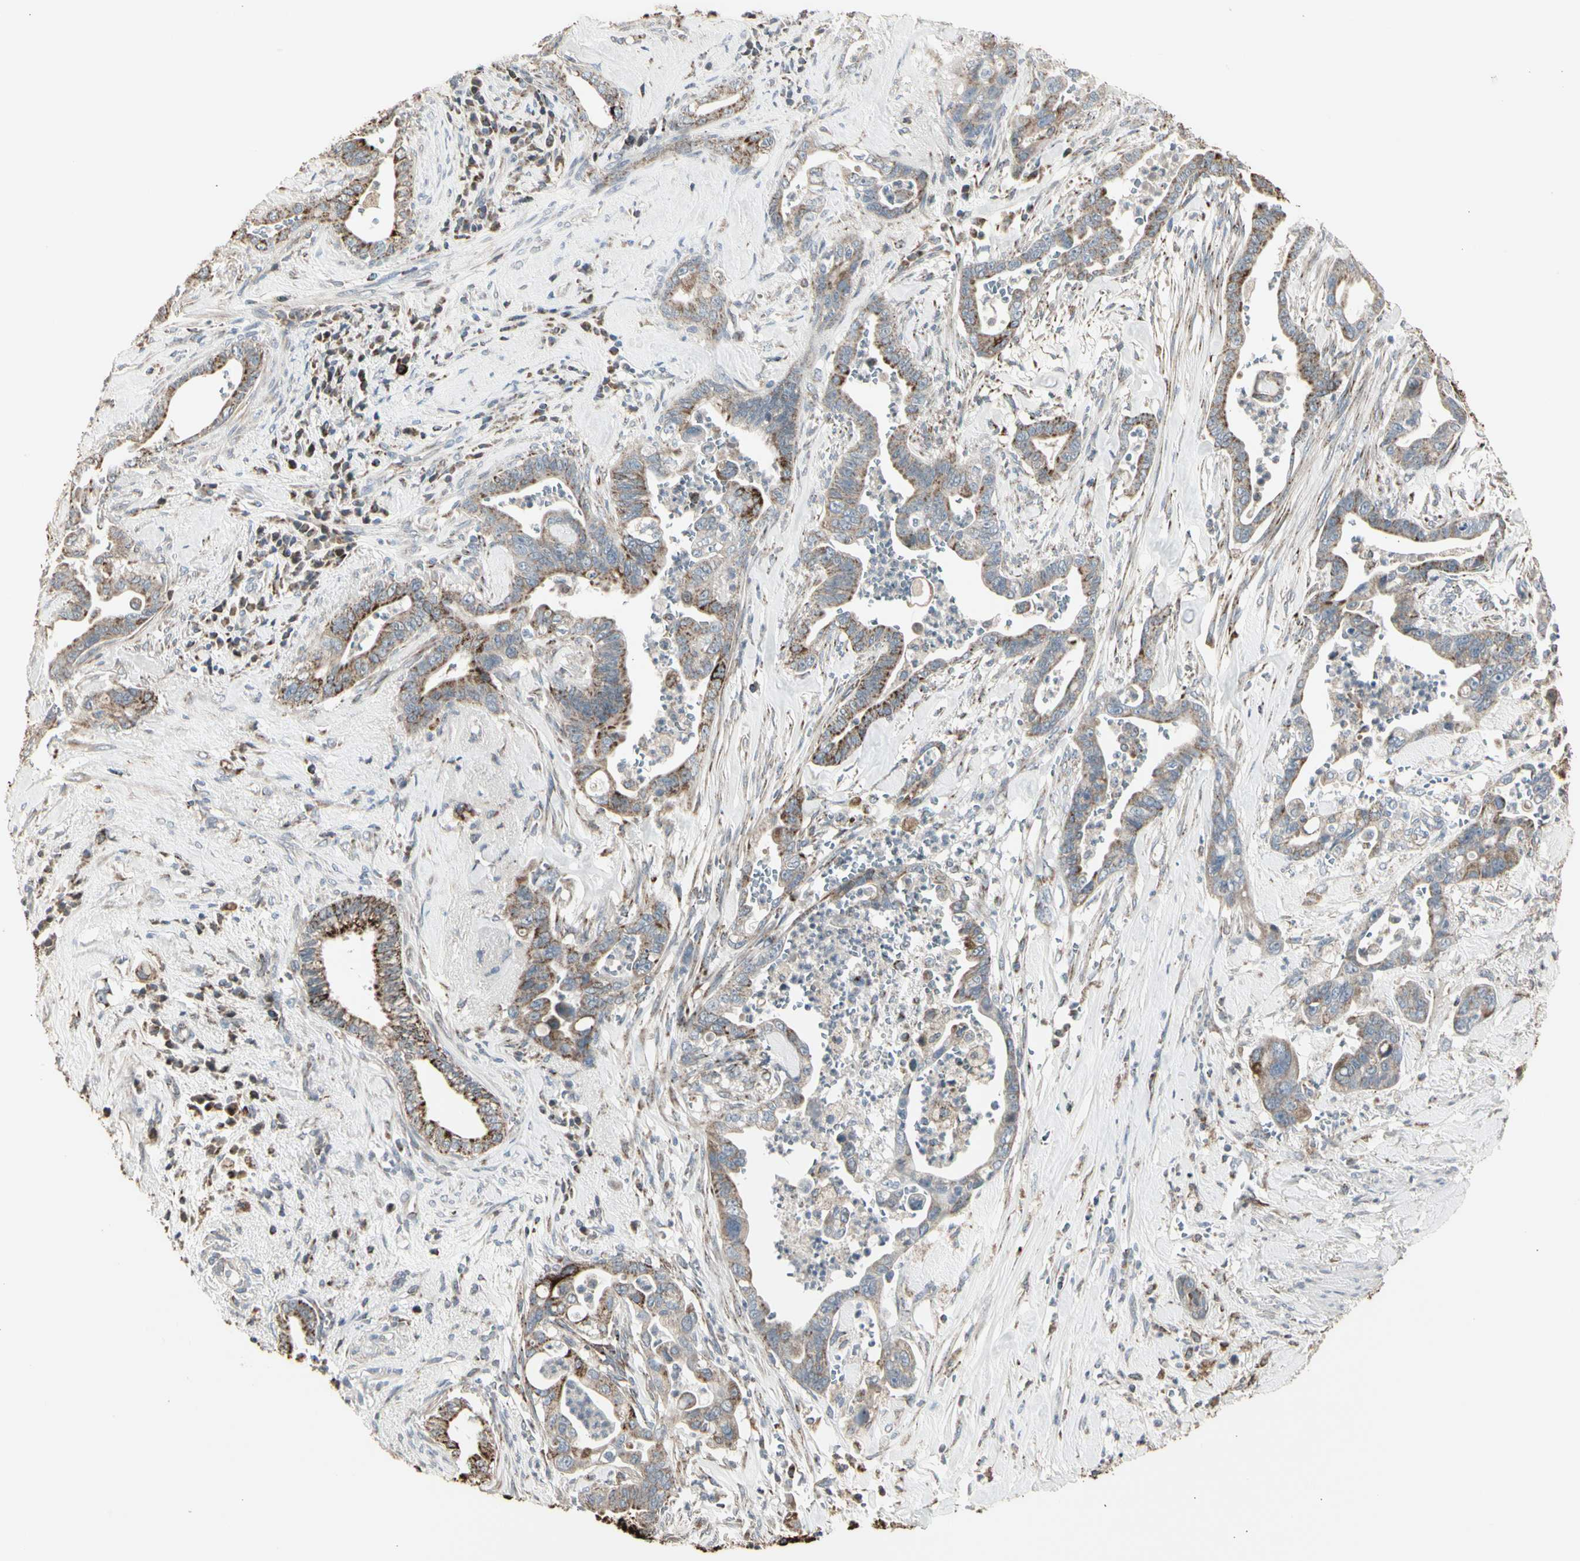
{"staining": {"intensity": "moderate", "quantity": ">75%", "location": "cytoplasmic/membranous"}, "tissue": "pancreatic cancer", "cell_type": "Tumor cells", "image_type": "cancer", "snomed": [{"axis": "morphology", "description": "Adenocarcinoma, NOS"}, {"axis": "topography", "description": "Pancreas"}], "caption": "A brown stain shows moderate cytoplasmic/membranous positivity of a protein in human pancreatic cancer (adenocarcinoma) tumor cells. The staining is performed using DAB brown chromogen to label protein expression. The nuclei are counter-stained blue using hematoxylin.", "gene": "TMEM176A", "patient": {"sex": "male", "age": 70}}